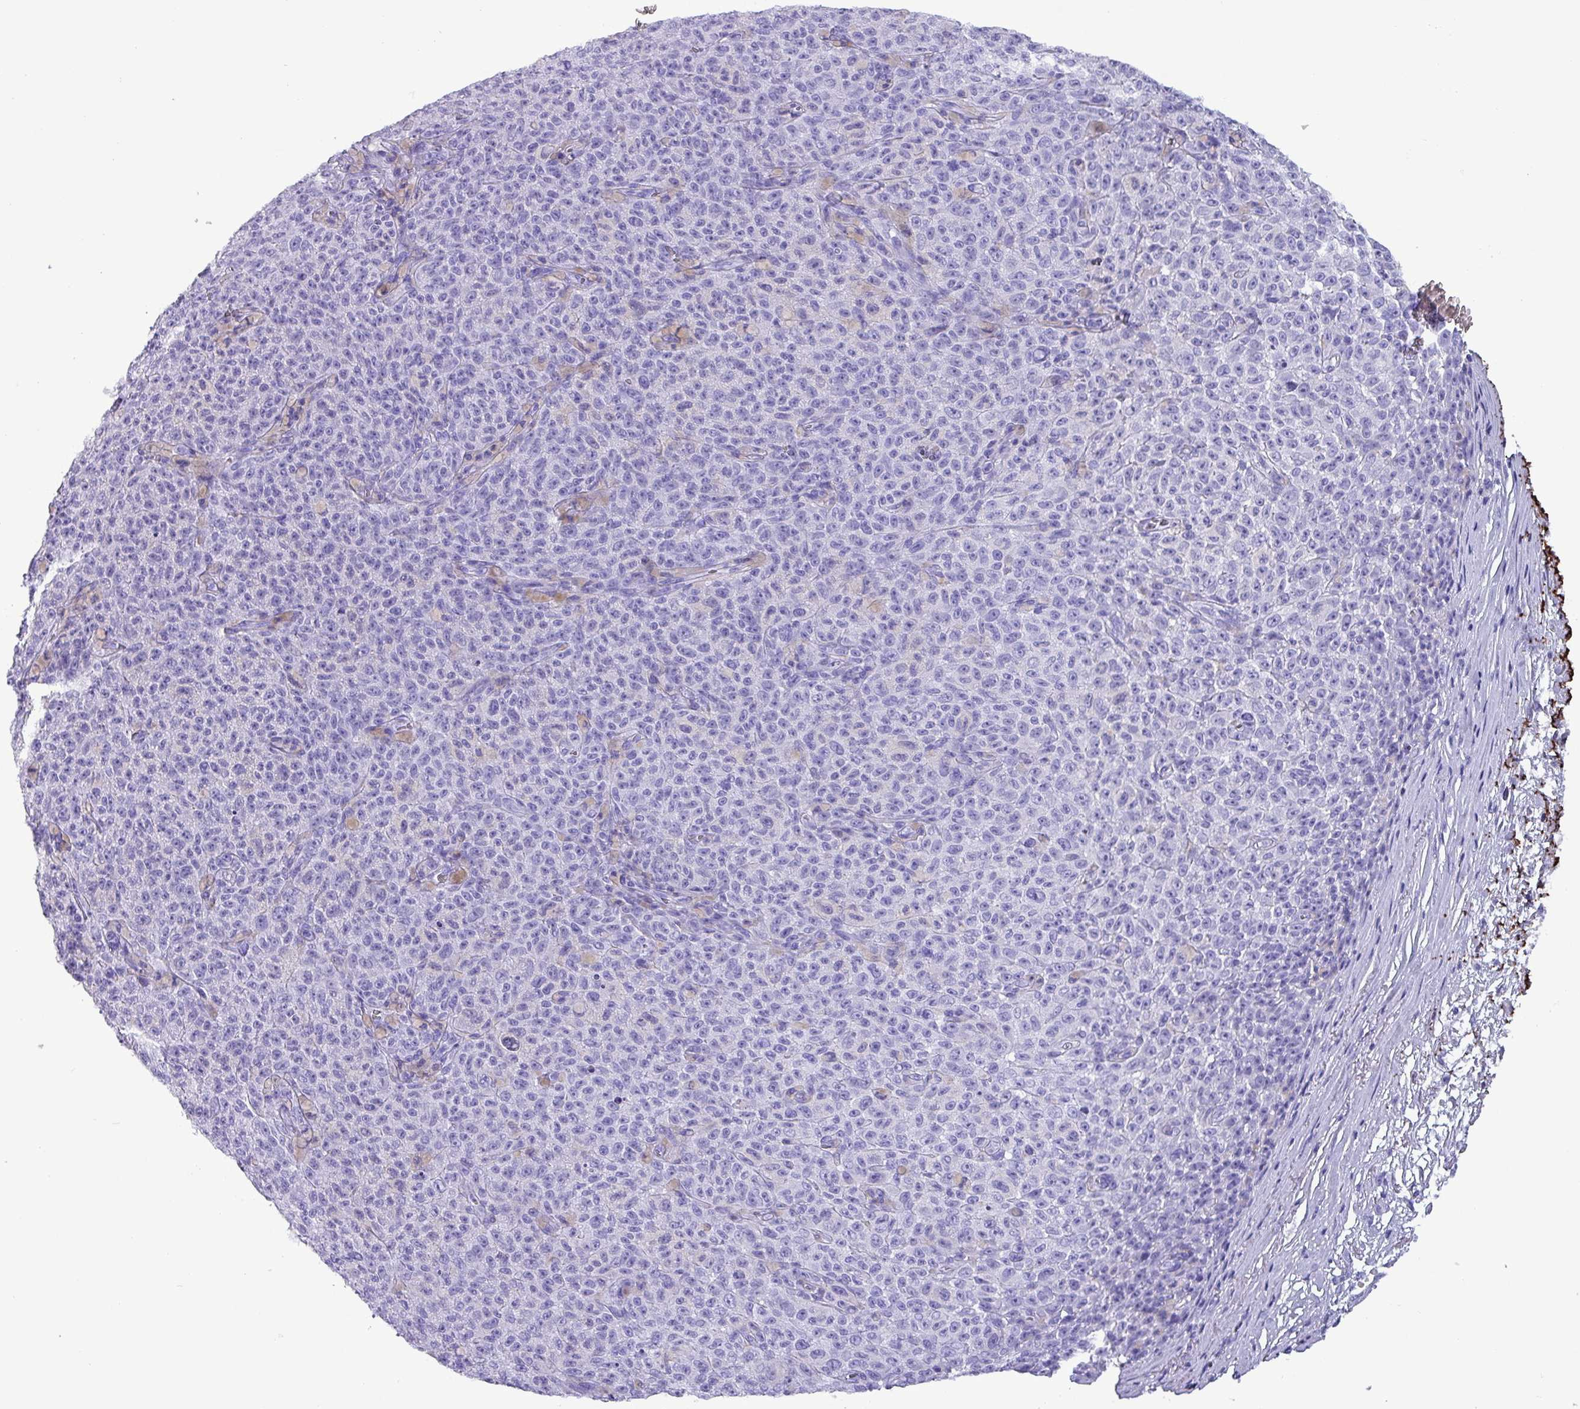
{"staining": {"intensity": "negative", "quantity": "none", "location": "none"}, "tissue": "melanoma", "cell_type": "Tumor cells", "image_type": "cancer", "snomed": [{"axis": "morphology", "description": "Malignant melanoma, NOS"}, {"axis": "topography", "description": "Skin"}], "caption": "The image reveals no significant staining in tumor cells of malignant melanoma.", "gene": "KRT6C", "patient": {"sex": "female", "age": 82}}